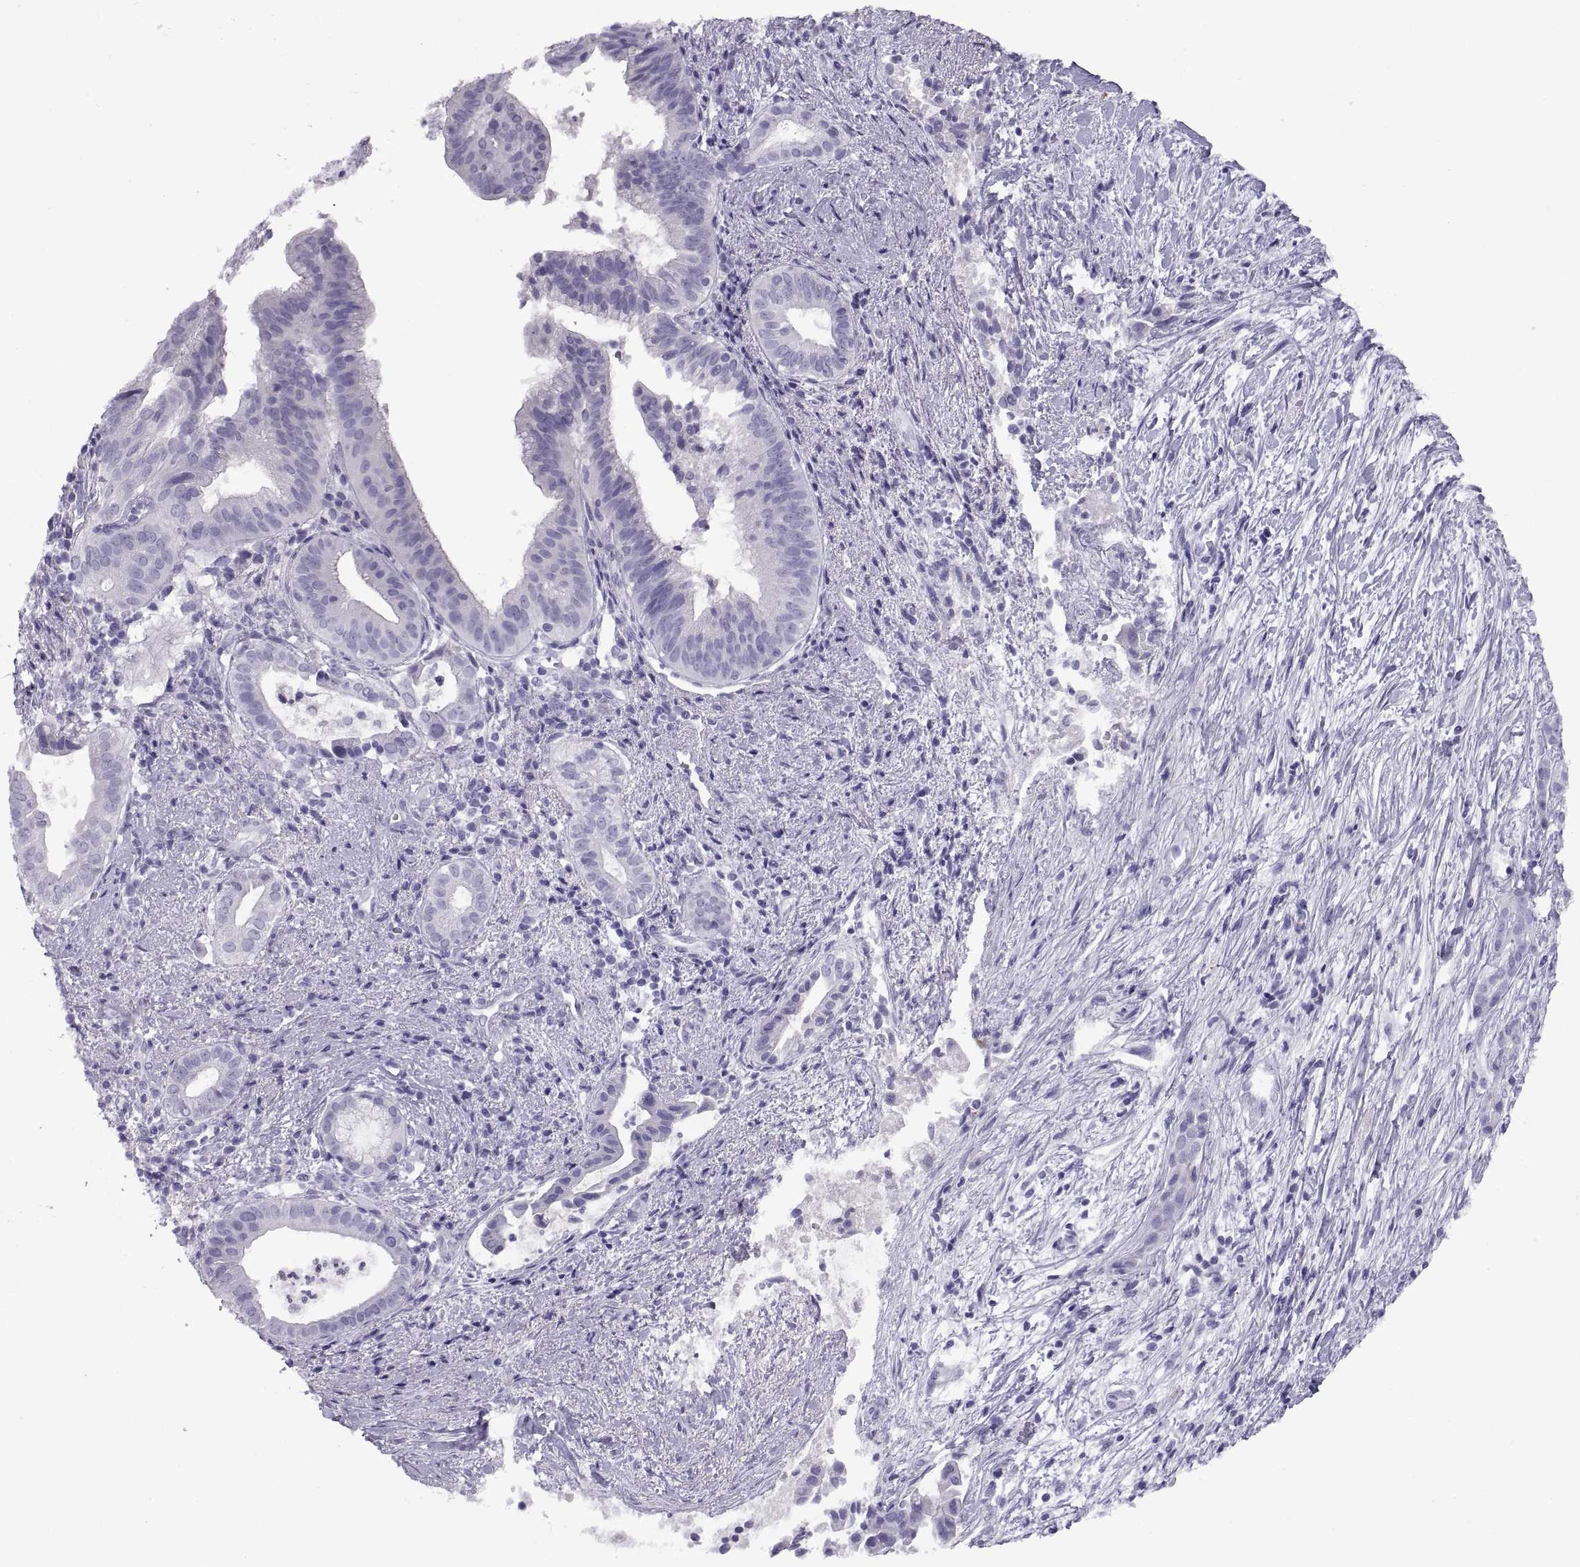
{"staining": {"intensity": "negative", "quantity": "none", "location": "none"}, "tissue": "pancreatic cancer", "cell_type": "Tumor cells", "image_type": "cancer", "snomed": [{"axis": "morphology", "description": "Adenocarcinoma, NOS"}, {"axis": "topography", "description": "Pancreas"}], "caption": "Immunohistochemistry of adenocarcinoma (pancreatic) shows no staining in tumor cells.", "gene": "RGS20", "patient": {"sex": "male", "age": 61}}